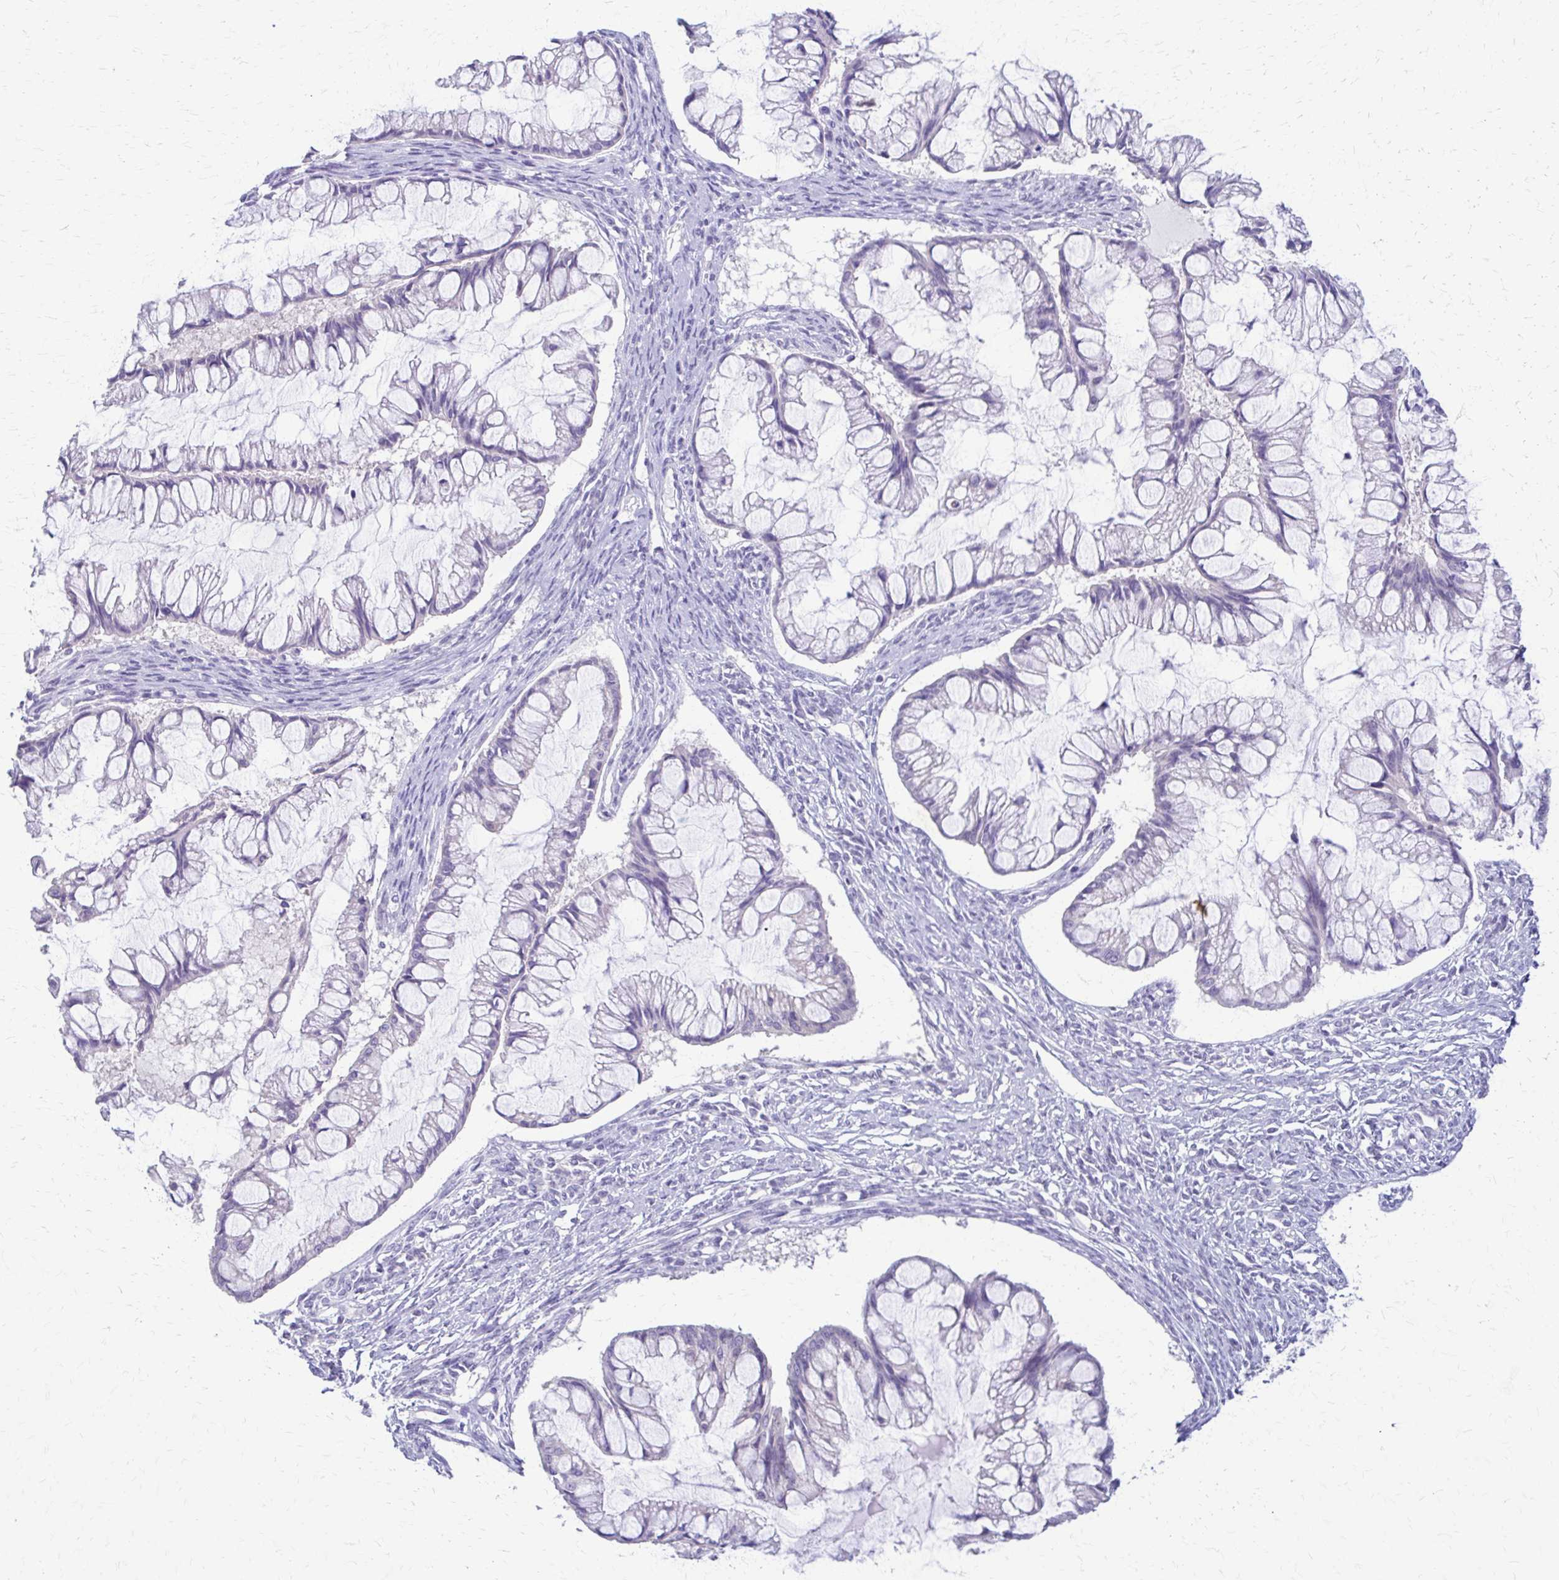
{"staining": {"intensity": "negative", "quantity": "none", "location": "none"}, "tissue": "ovarian cancer", "cell_type": "Tumor cells", "image_type": "cancer", "snomed": [{"axis": "morphology", "description": "Cystadenocarcinoma, mucinous, NOS"}, {"axis": "topography", "description": "Ovary"}], "caption": "This is a histopathology image of IHC staining of mucinous cystadenocarcinoma (ovarian), which shows no expression in tumor cells.", "gene": "PIK3AP1", "patient": {"sex": "female", "age": 73}}